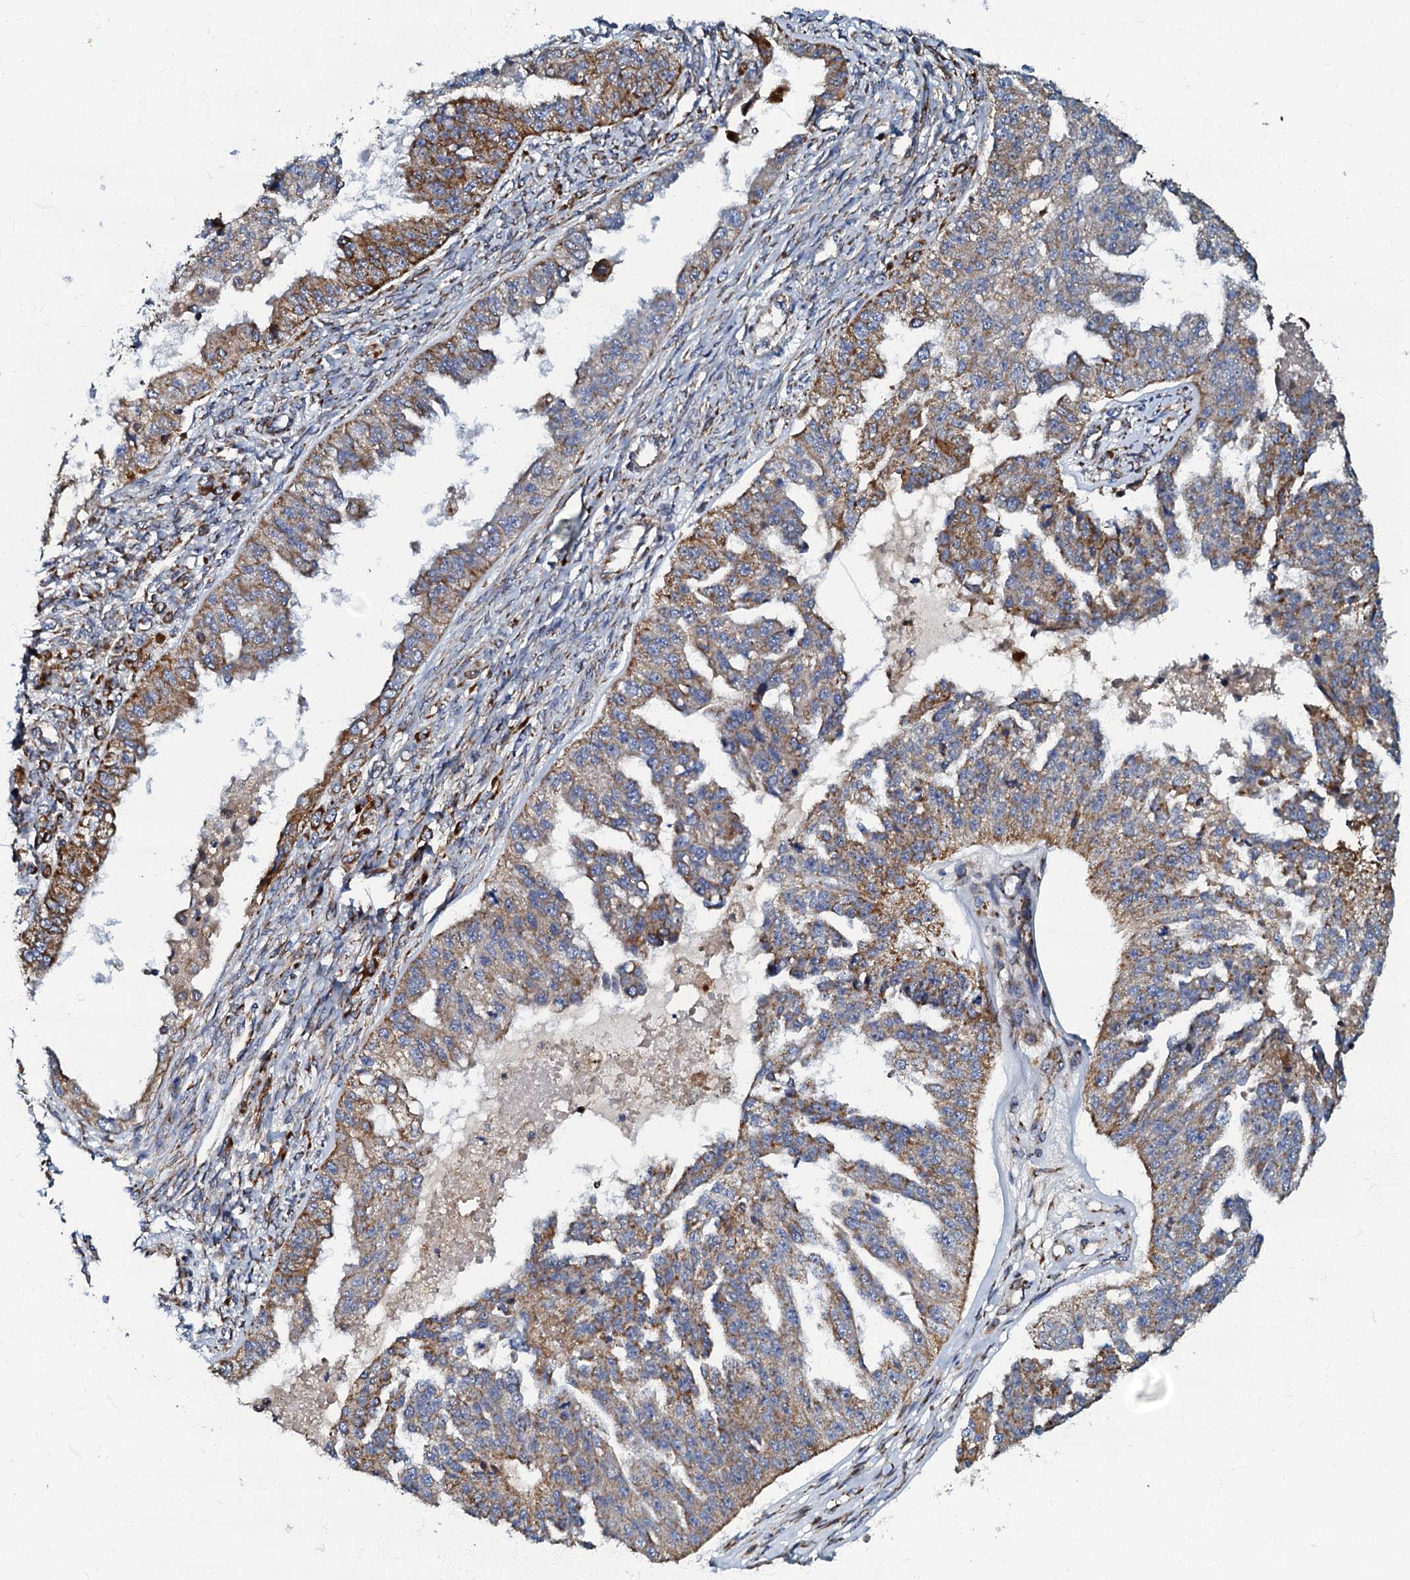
{"staining": {"intensity": "moderate", "quantity": ">75%", "location": "cytoplasmic/membranous"}, "tissue": "ovarian cancer", "cell_type": "Tumor cells", "image_type": "cancer", "snomed": [{"axis": "morphology", "description": "Cystadenocarcinoma, serous, NOS"}, {"axis": "topography", "description": "Ovary"}], "caption": "Brown immunohistochemical staining in ovarian cancer (serous cystadenocarcinoma) demonstrates moderate cytoplasmic/membranous positivity in approximately >75% of tumor cells. The staining was performed using DAB (3,3'-diaminobenzidine) to visualize the protein expression in brown, while the nuclei were stained in blue with hematoxylin (Magnification: 20x).", "gene": "NDUFA12", "patient": {"sex": "female", "age": 58}}